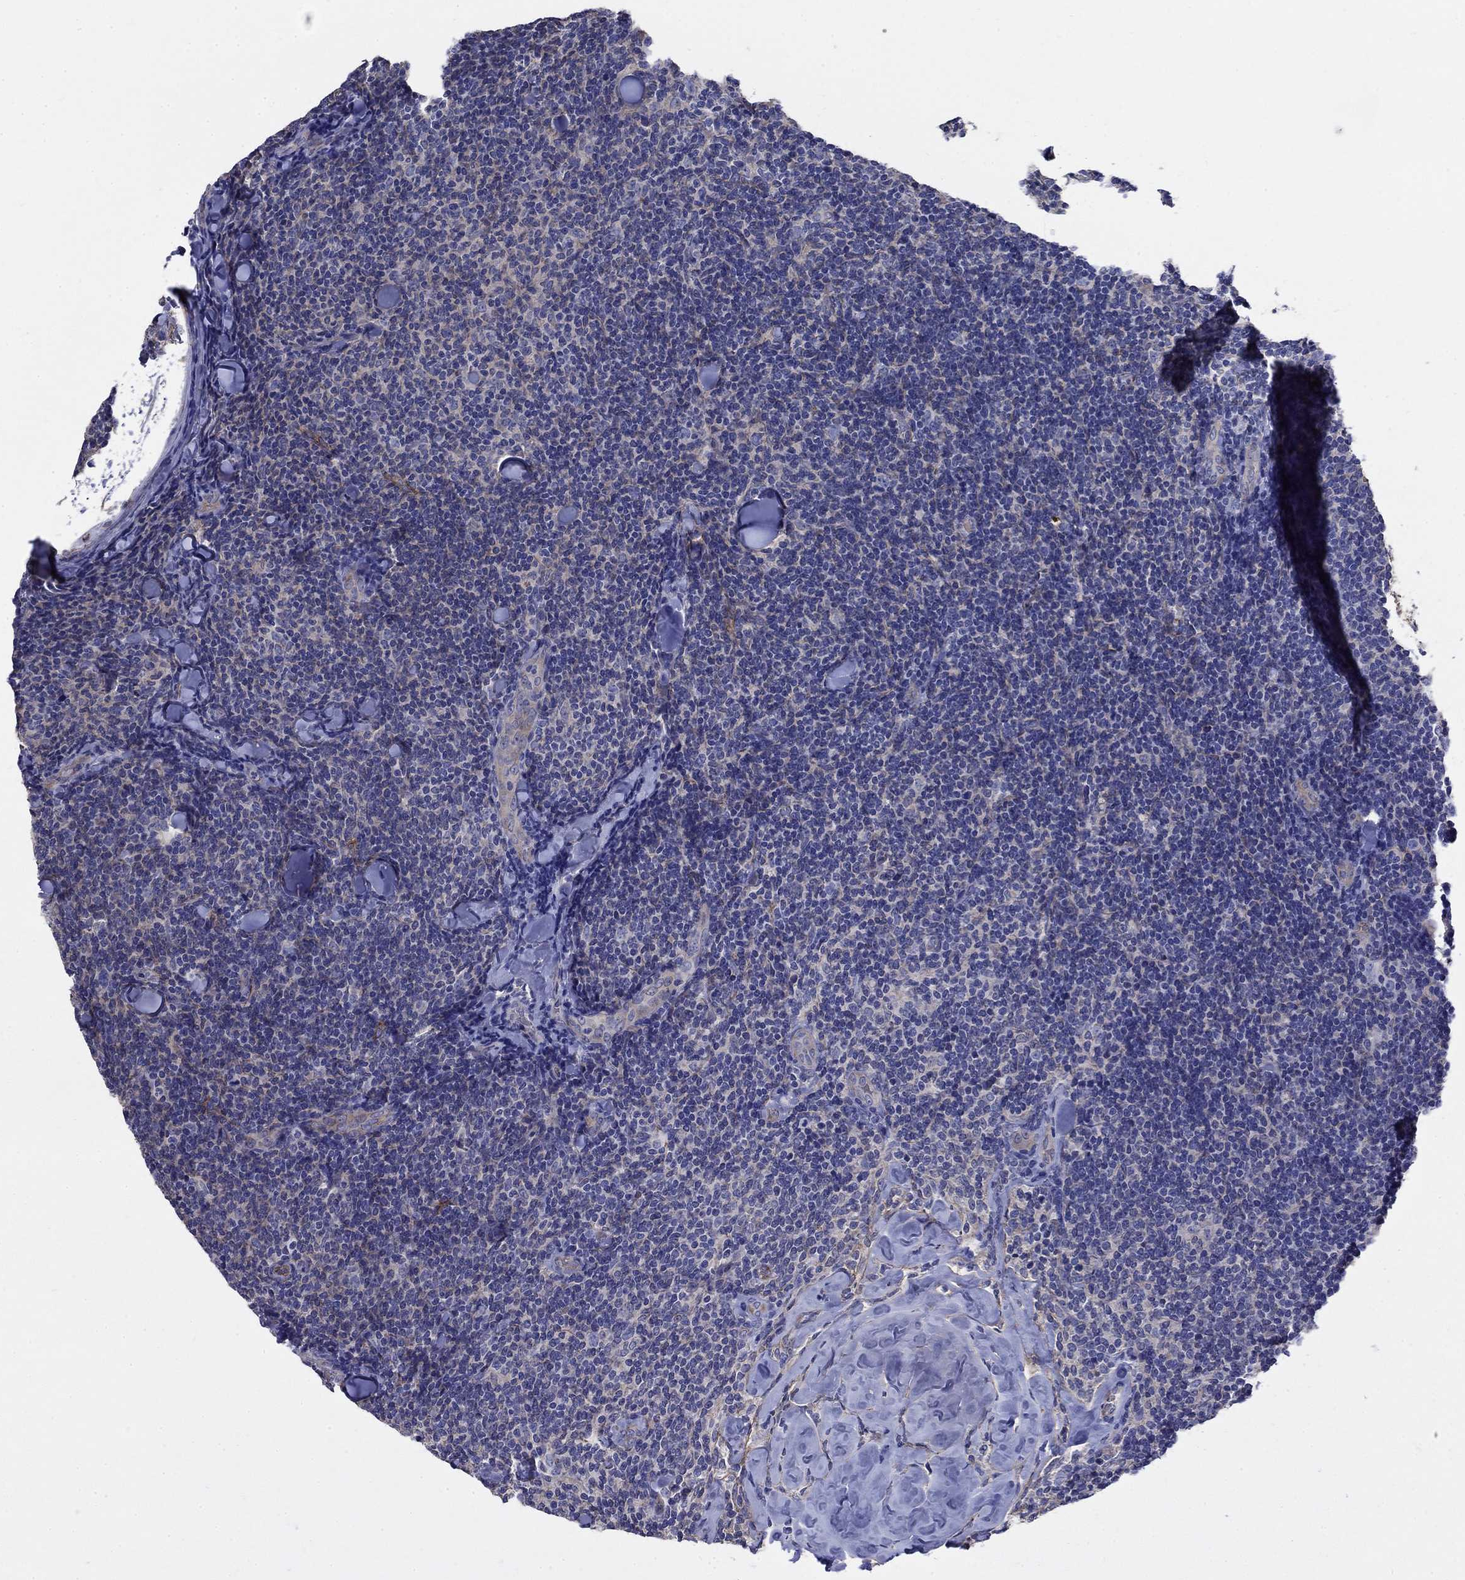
{"staining": {"intensity": "negative", "quantity": "none", "location": "none"}, "tissue": "lymphoma", "cell_type": "Tumor cells", "image_type": "cancer", "snomed": [{"axis": "morphology", "description": "Malignant lymphoma, non-Hodgkin's type, Low grade"}, {"axis": "topography", "description": "Lymph node"}], "caption": "Malignant lymphoma, non-Hodgkin's type (low-grade) stained for a protein using immunohistochemistry (IHC) reveals no staining tumor cells.", "gene": "FLNC", "patient": {"sex": "female", "age": 56}}